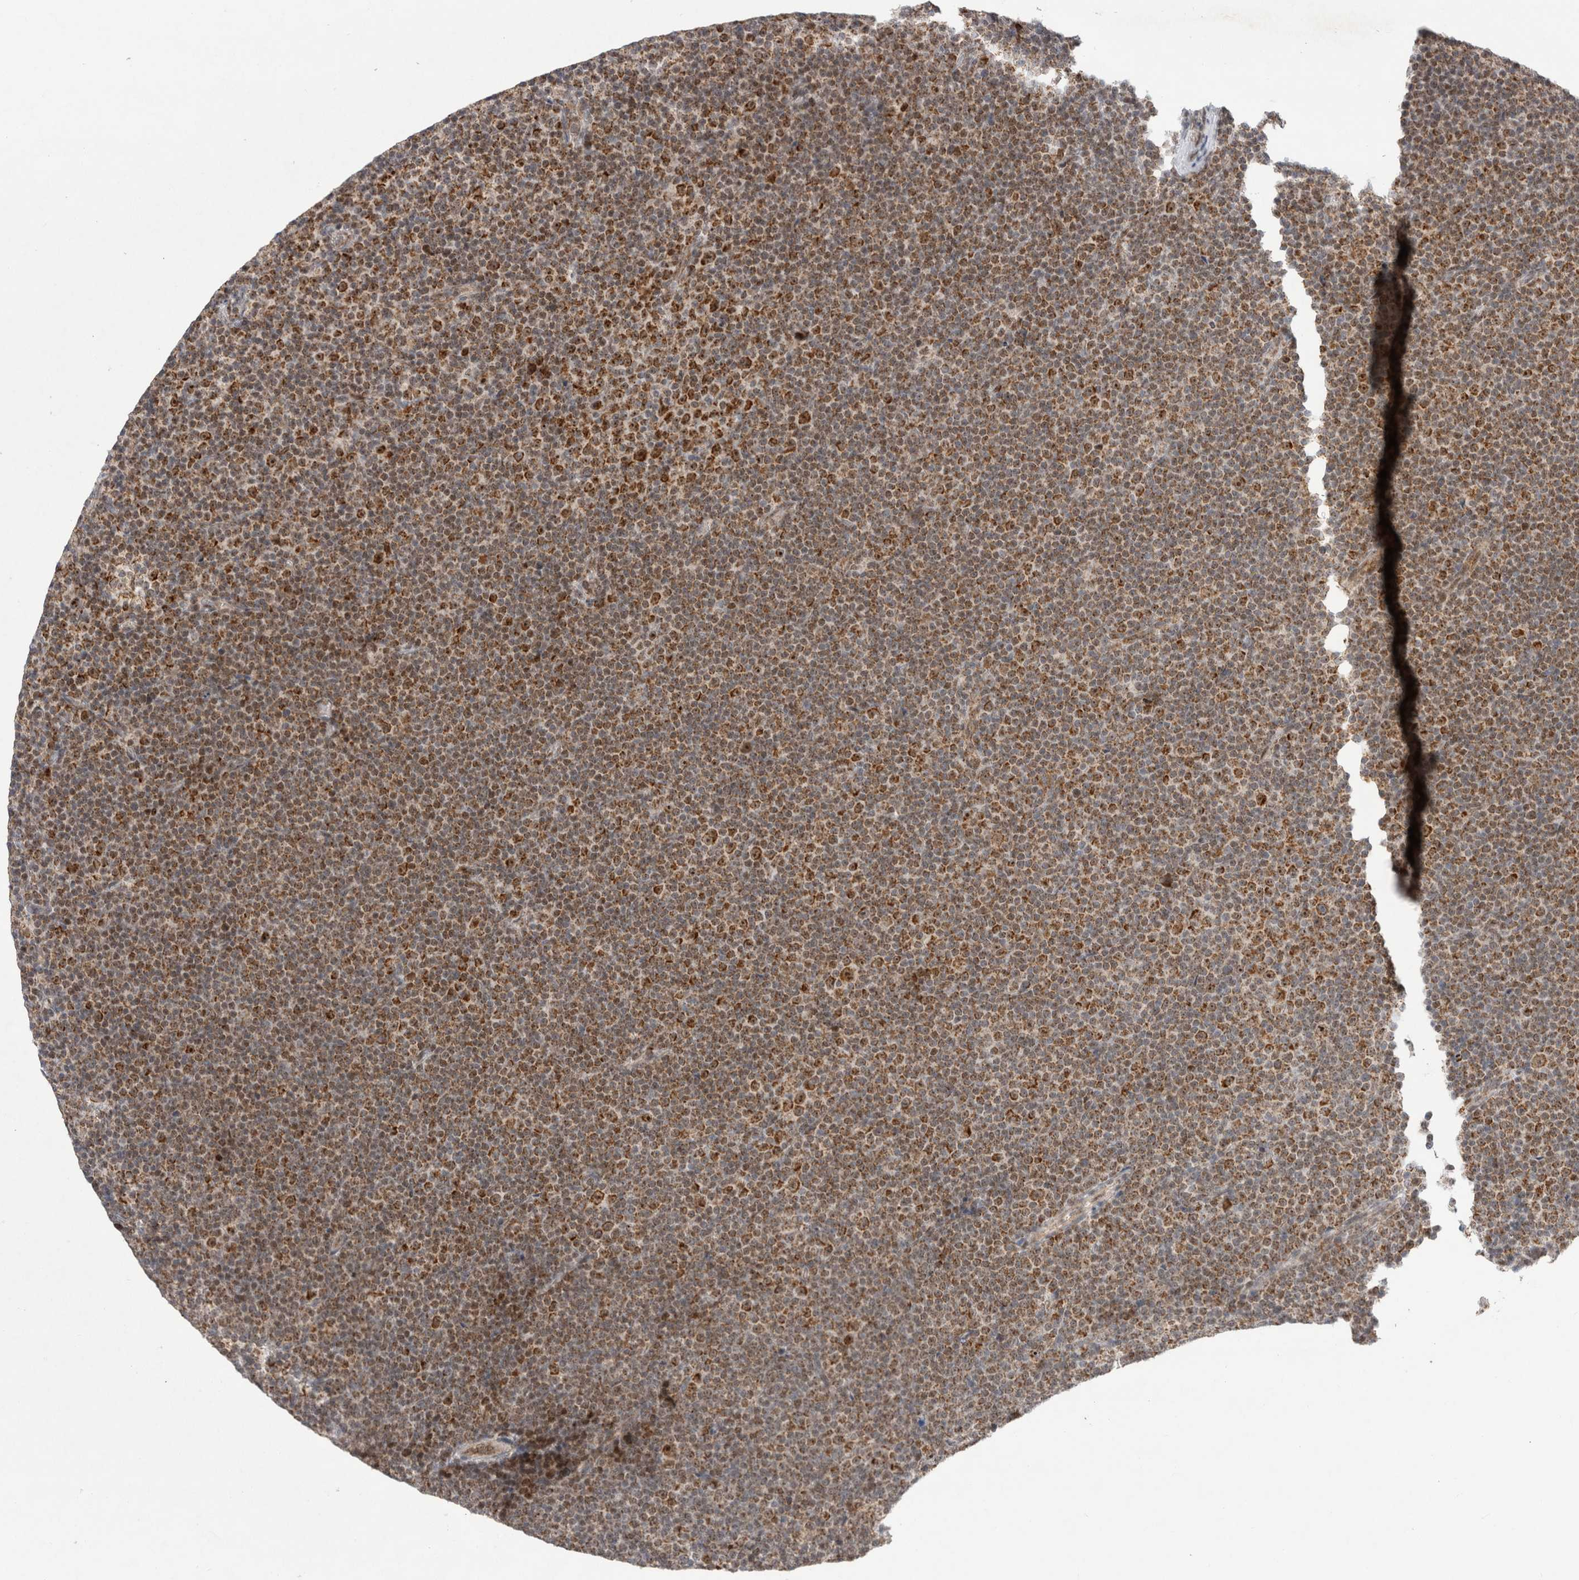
{"staining": {"intensity": "moderate", "quantity": "25%-75%", "location": "cytoplasmic/membranous,nuclear"}, "tissue": "lymphoma", "cell_type": "Tumor cells", "image_type": "cancer", "snomed": [{"axis": "morphology", "description": "Malignant lymphoma, non-Hodgkin's type, Low grade"}, {"axis": "topography", "description": "Lymph node"}], "caption": "Malignant lymphoma, non-Hodgkin's type (low-grade) was stained to show a protein in brown. There is medium levels of moderate cytoplasmic/membranous and nuclear positivity in about 25%-75% of tumor cells. The protein is shown in brown color, while the nuclei are stained blue.", "gene": "MRPL37", "patient": {"sex": "female", "age": 67}}